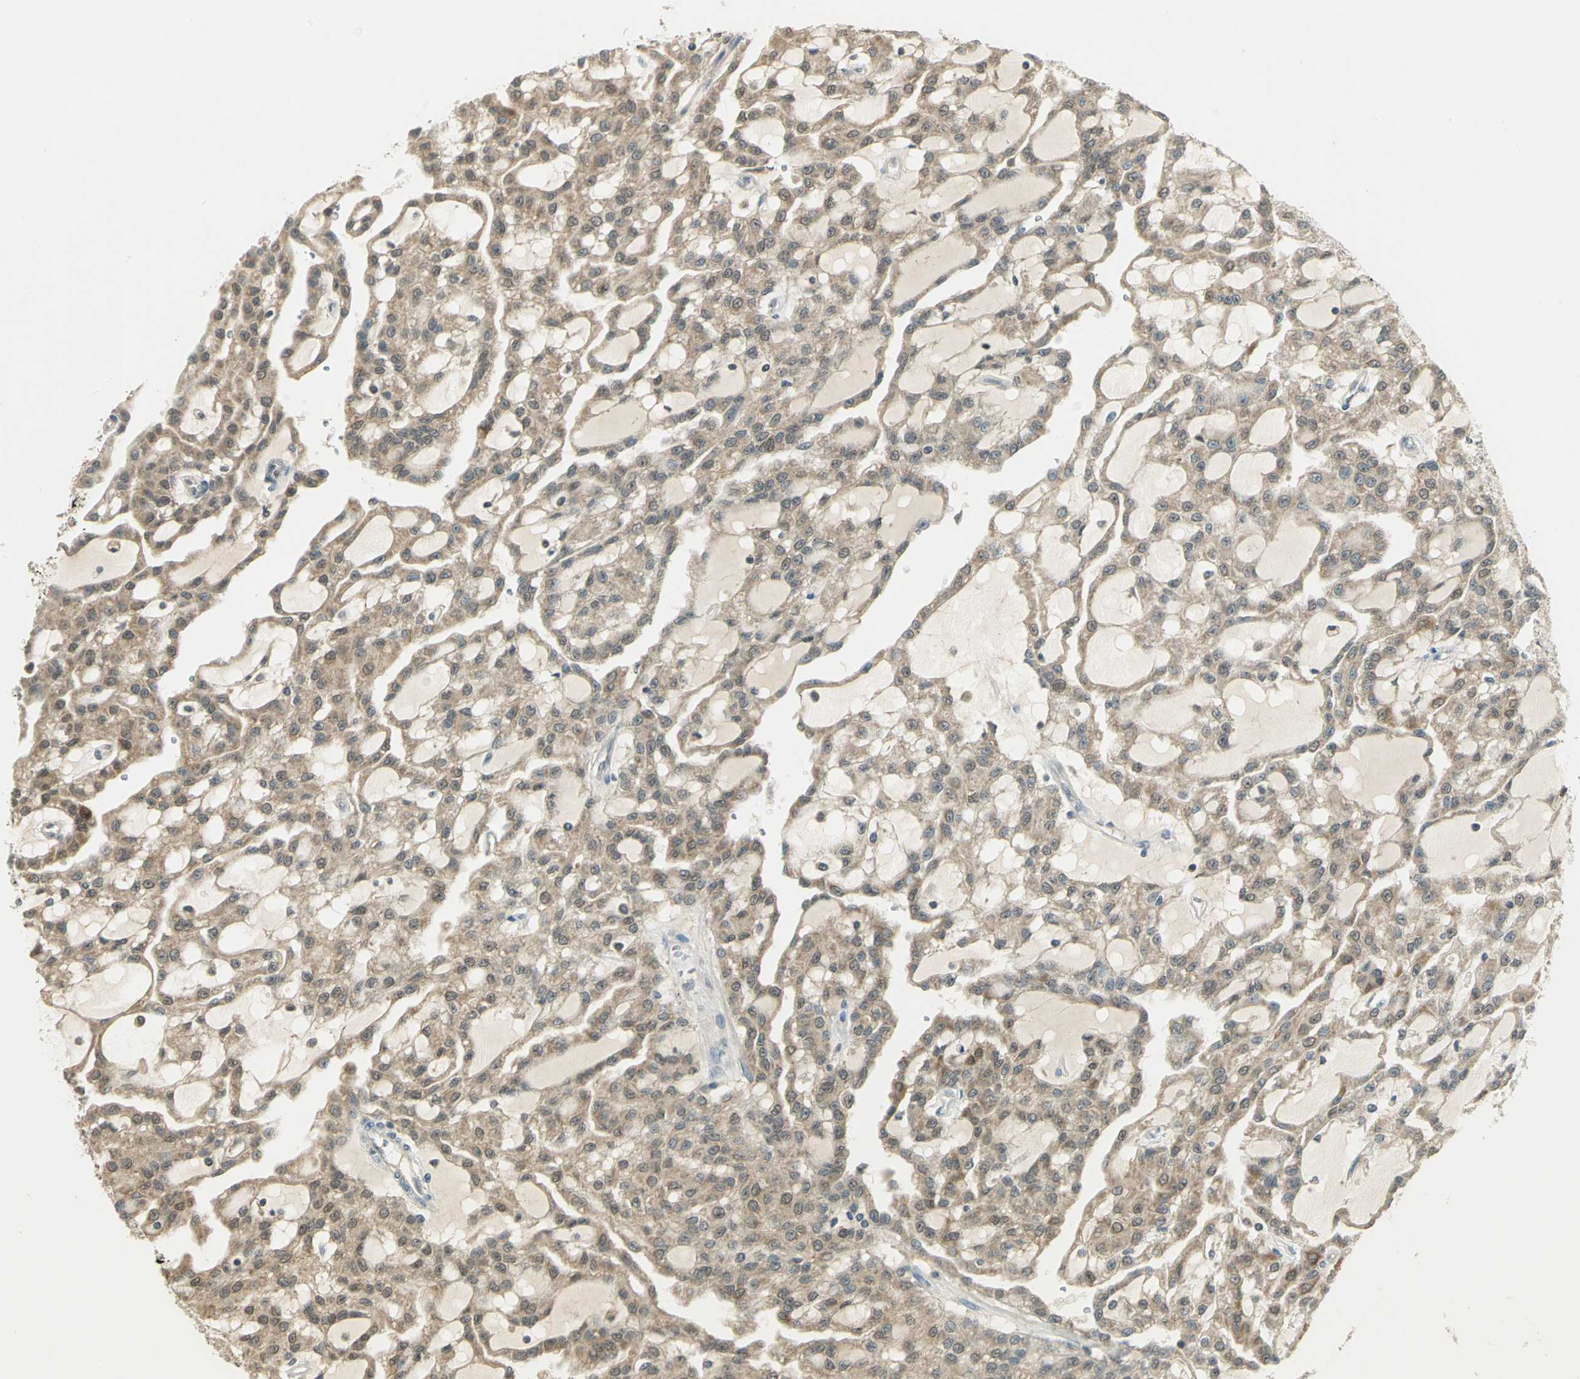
{"staining": {"intensity": "weak", "quantity": ">75%", "location": "cytoplasmic/membranous"}, "tissue": "renal cancer", "cell_type": "Tumor cells", "image_type": "cancer", "snomed": [{"axis": "morphology", "description": "Adenocarcinoma, NOS"}, {"axis": "topography", "description": "Kidney"}], "caption": "This histopathology image demonstrates immunohistochemistry (IHC) staining of human renal adenocarcinoma, with low weak cytoplasmic/membranous expression in approximately >75% of tumor cells.", "gene": "BIRC2", "patient": {"sex": "male", "age": 63}}